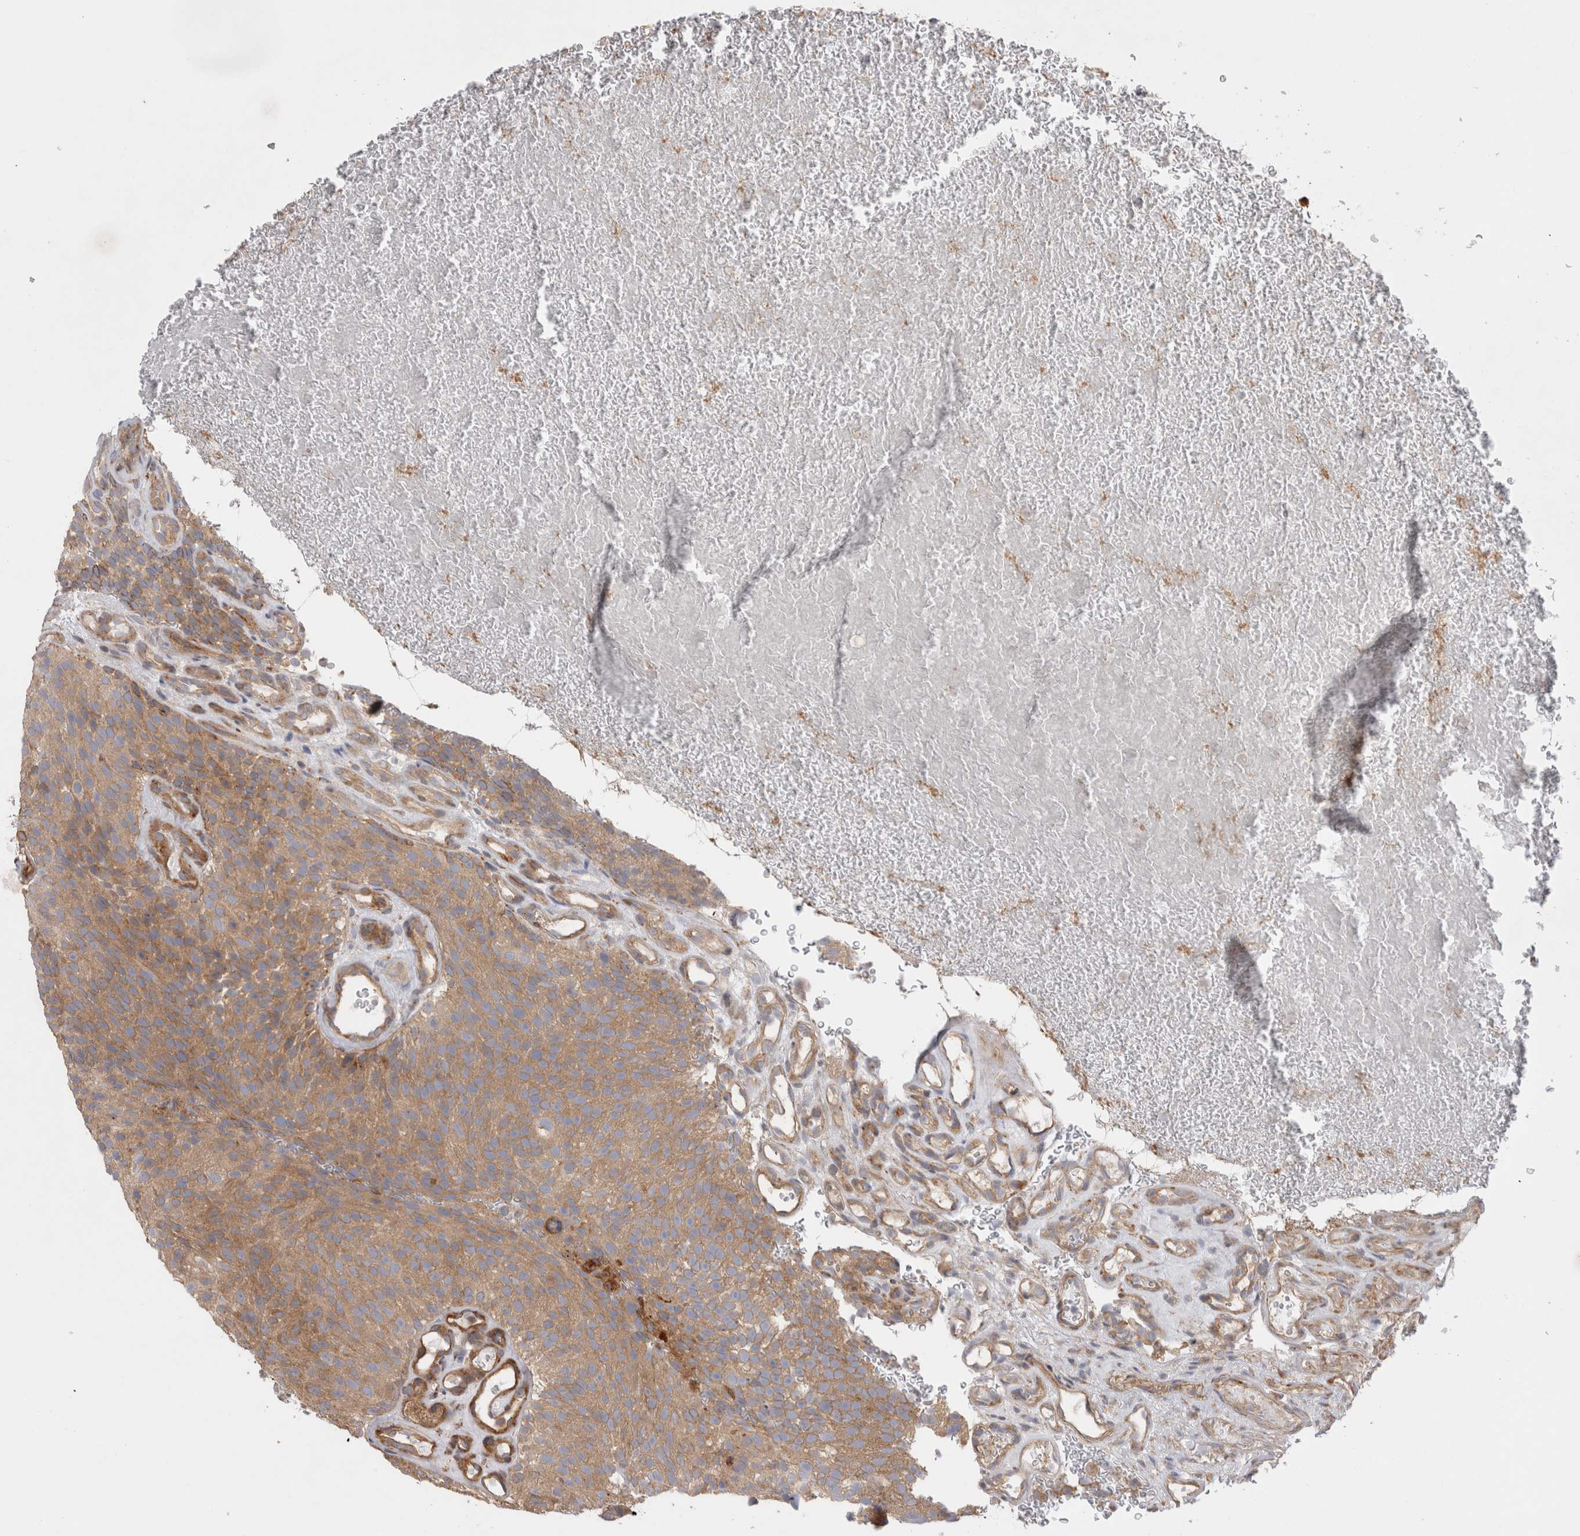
{"staining": {"intensity": "moderate", "quantity": ">75%", "location": "cytoplasmic/membranous"}, "tissue": "urothelial cancer", "cell_type": "Tumor cells", "image_type": "cancer", "snomed": [{"axis": "morphology", "description": "Urothelial carcinoma, Low grade"}, {"axis": "topography", "description": "Urinary bladder"}], "caption": "The image reveals immunohistochemical staining of urothelial cancer. There is moderate cytoplasmic/membranous staining is appreciated in approximately >75% of tumor cells.", "gene": "PDCD10", "patient": {"sex": "male", "age": 78}}